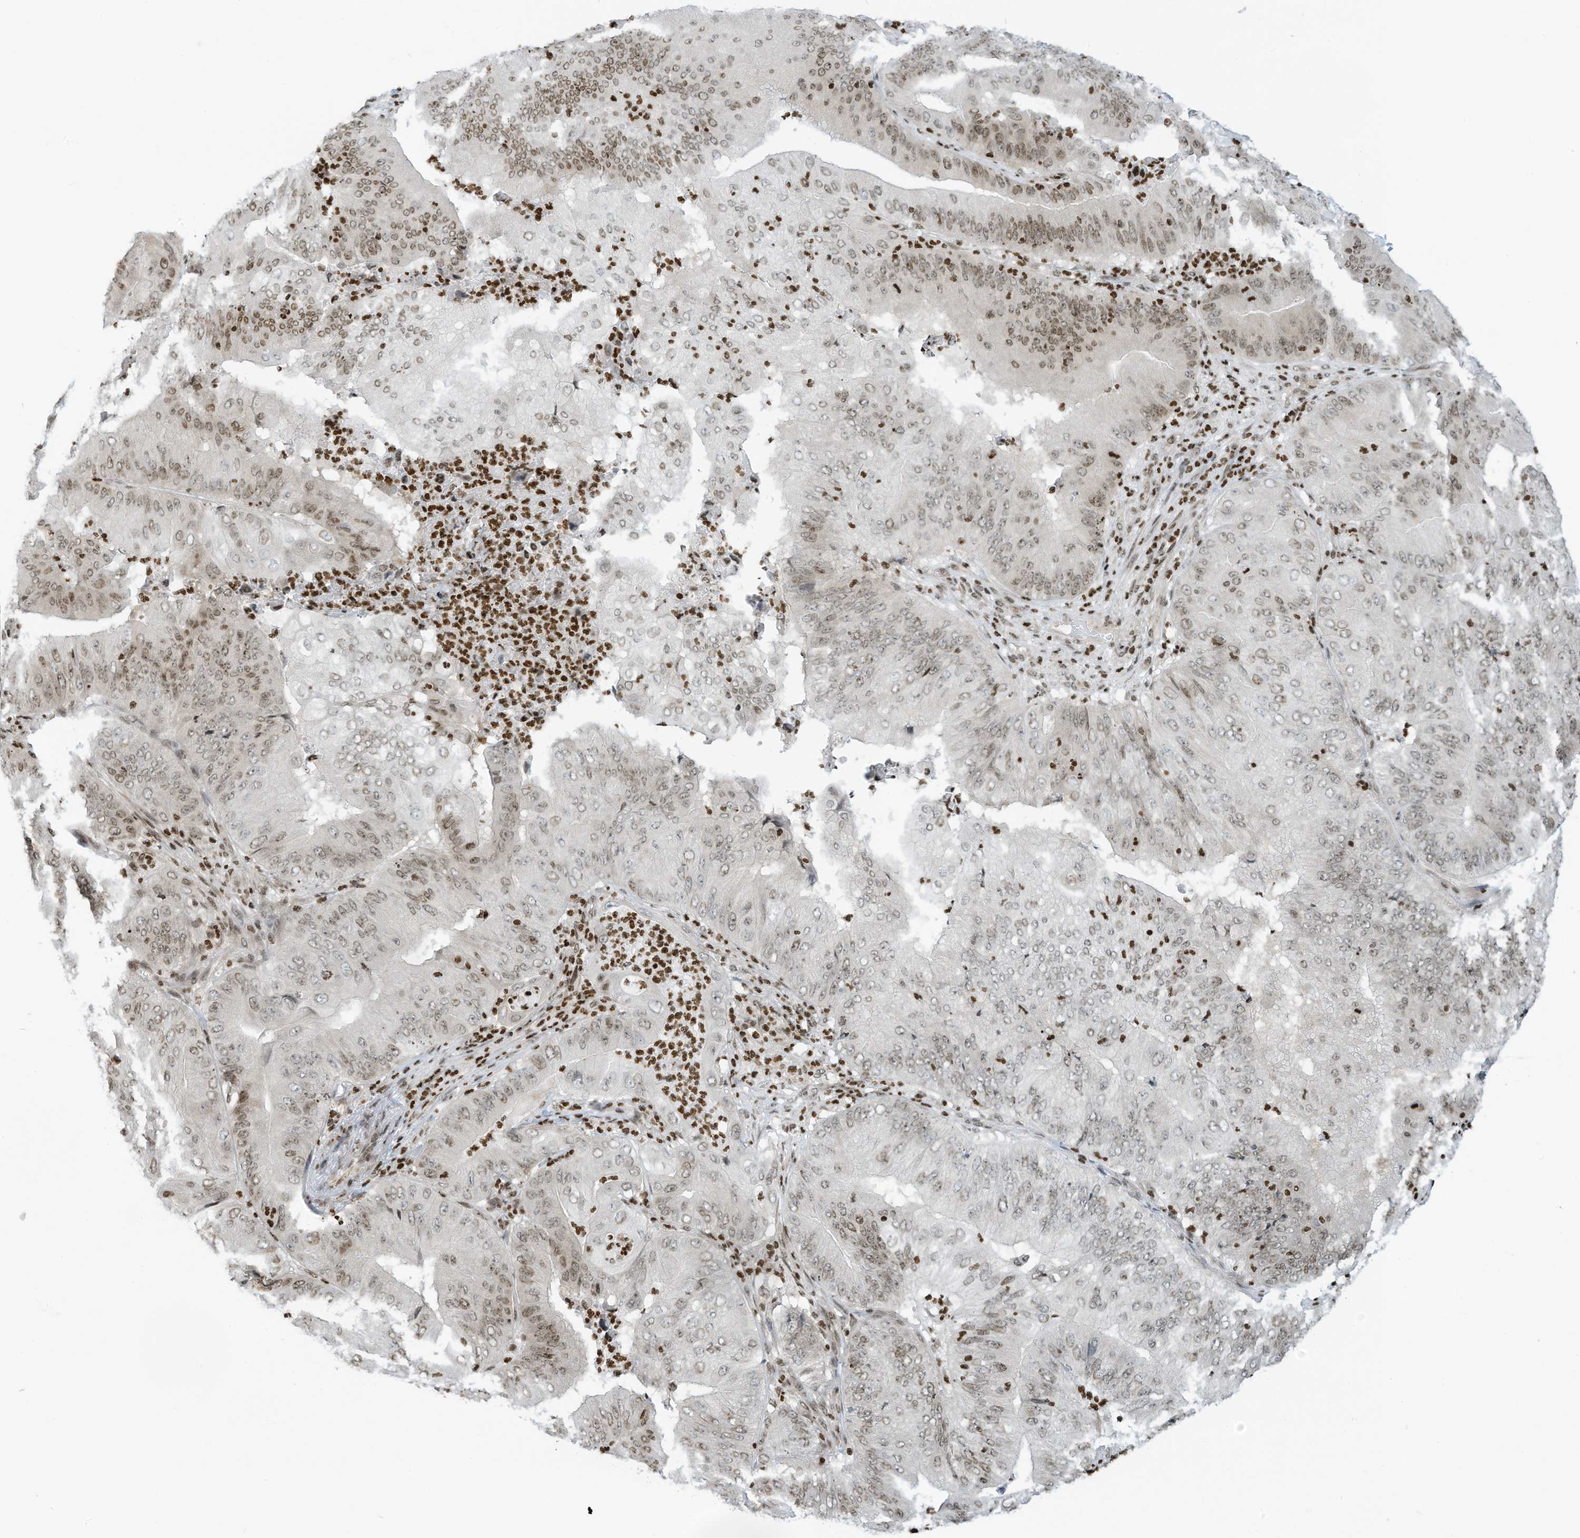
{"staining": {"intensity": "moderate", "quantity": "25%-75%", "location": "nuclear"}, "tissue": "pancreatic cancer", "cell_type": "Tumor cells", "image_type": "cancer", "snomed": [{"axis": "morphology", "description": "Adenocarcinoma, NOS"}, {"axis": "topography", "description": "Pancreas"}], "caption": "Tumor cells show moderate nuclear expression in about 25%-75% of cells in pancreatic cancer.", "gene": "ADI1", "patient": {"sex": "female", "age": 77}}